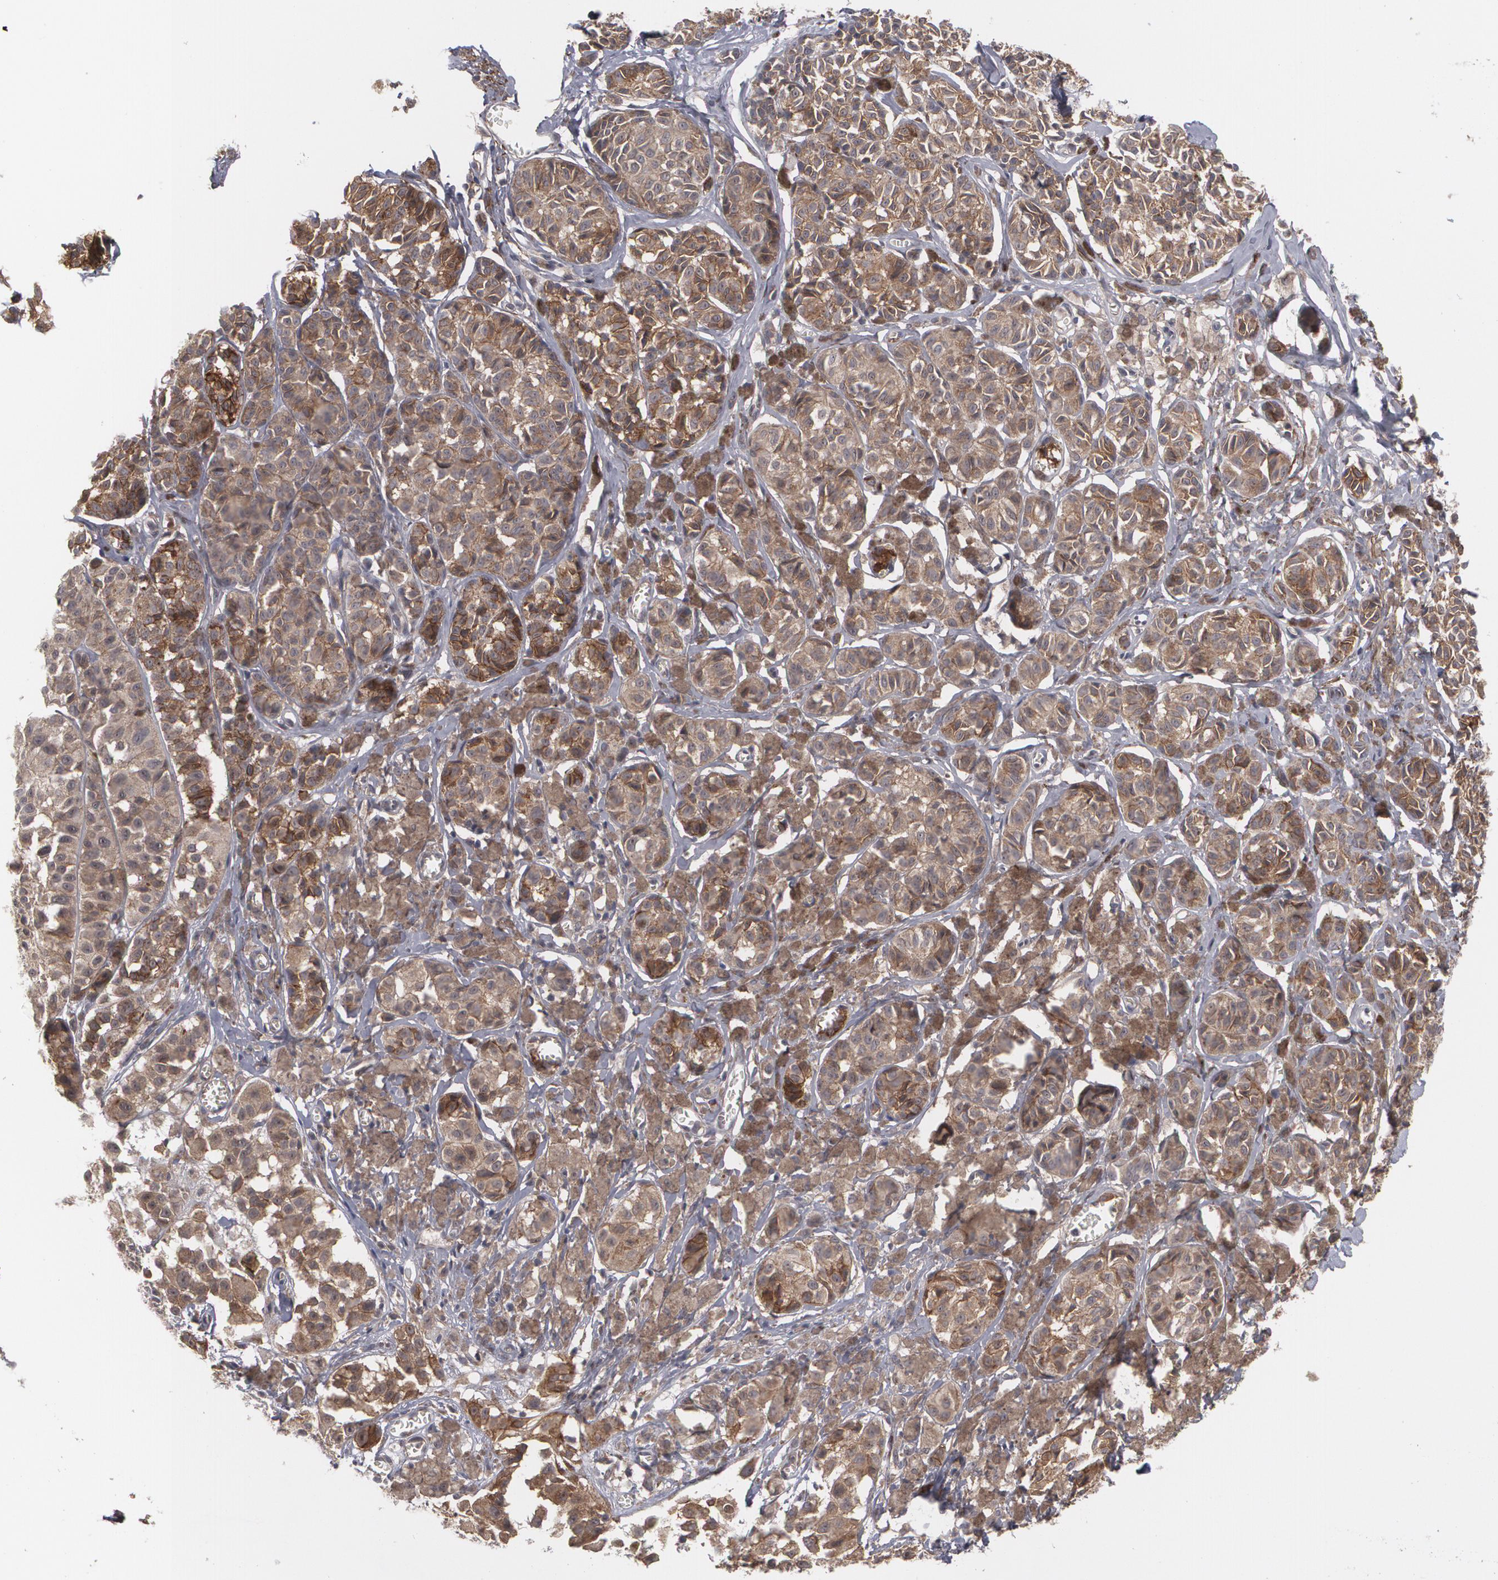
{"staining": {"intensity": "moderate", "quantity": ">75%", "location": "cytoplasmic/membranous"}, "tissue": "melanoma", "cell_type": "Tumor cells", "image_type": "cancer", "snomed": [{"axis": "morphology", "description": "Malignant melanoma, NOS"}, {"axis": "topography", "description": "Skin"}], "caption": "Melanoma stained with a brown dye demonstrates moderate cytoplasmic/membranous positive positivity in about >75% of tumor cells.", "gene": "BMP6", "patient": {"sex": "male", "age": 76}}